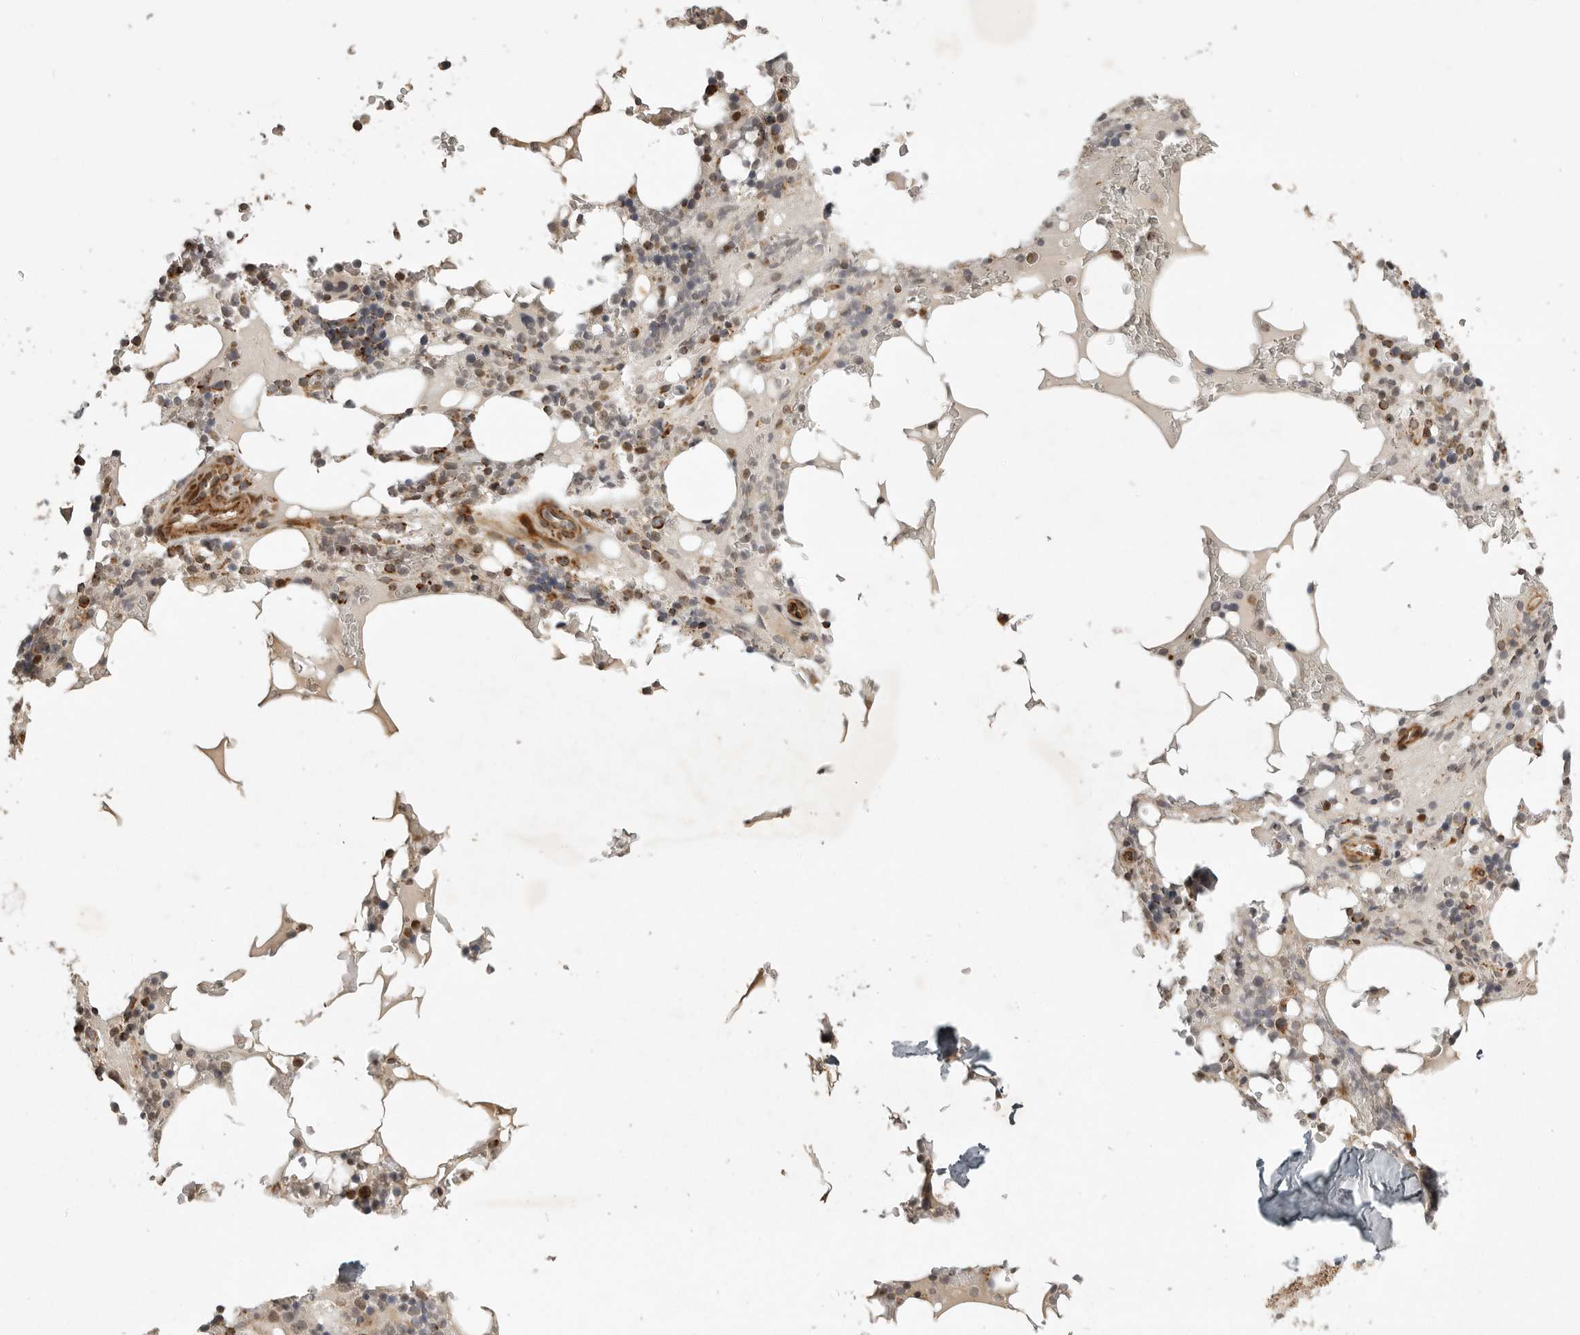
{"staining": {"intensity": "moderate", "quantity": ">75%", "location": "cytoplasmic/membranous"}, "tissue": "bone marrow", "cell_type": "Hematopoietic cells", "image_type": "normal", "snomed": [{"axis": "morphology", "description": "Normal tissue, NOS"}, {"axis": "topography", "description": "Bone marrow"}], "caption": "Immunohistochemistry staining of unremarkable bone marrow, which reveals medium levels of moderate cytoplasmic/membranous staining in about >75% of hematopoietic cells indicating moderate cytoplasmic/membranous protein expression. The staining was performed using DAB (3,3'-diaminobenzidine) (brown) for protein detection and nuclei were counterstained in hematoxylin (blue).", "gene": "NARS2", "patient": {"sex": "male", "age": 58}}